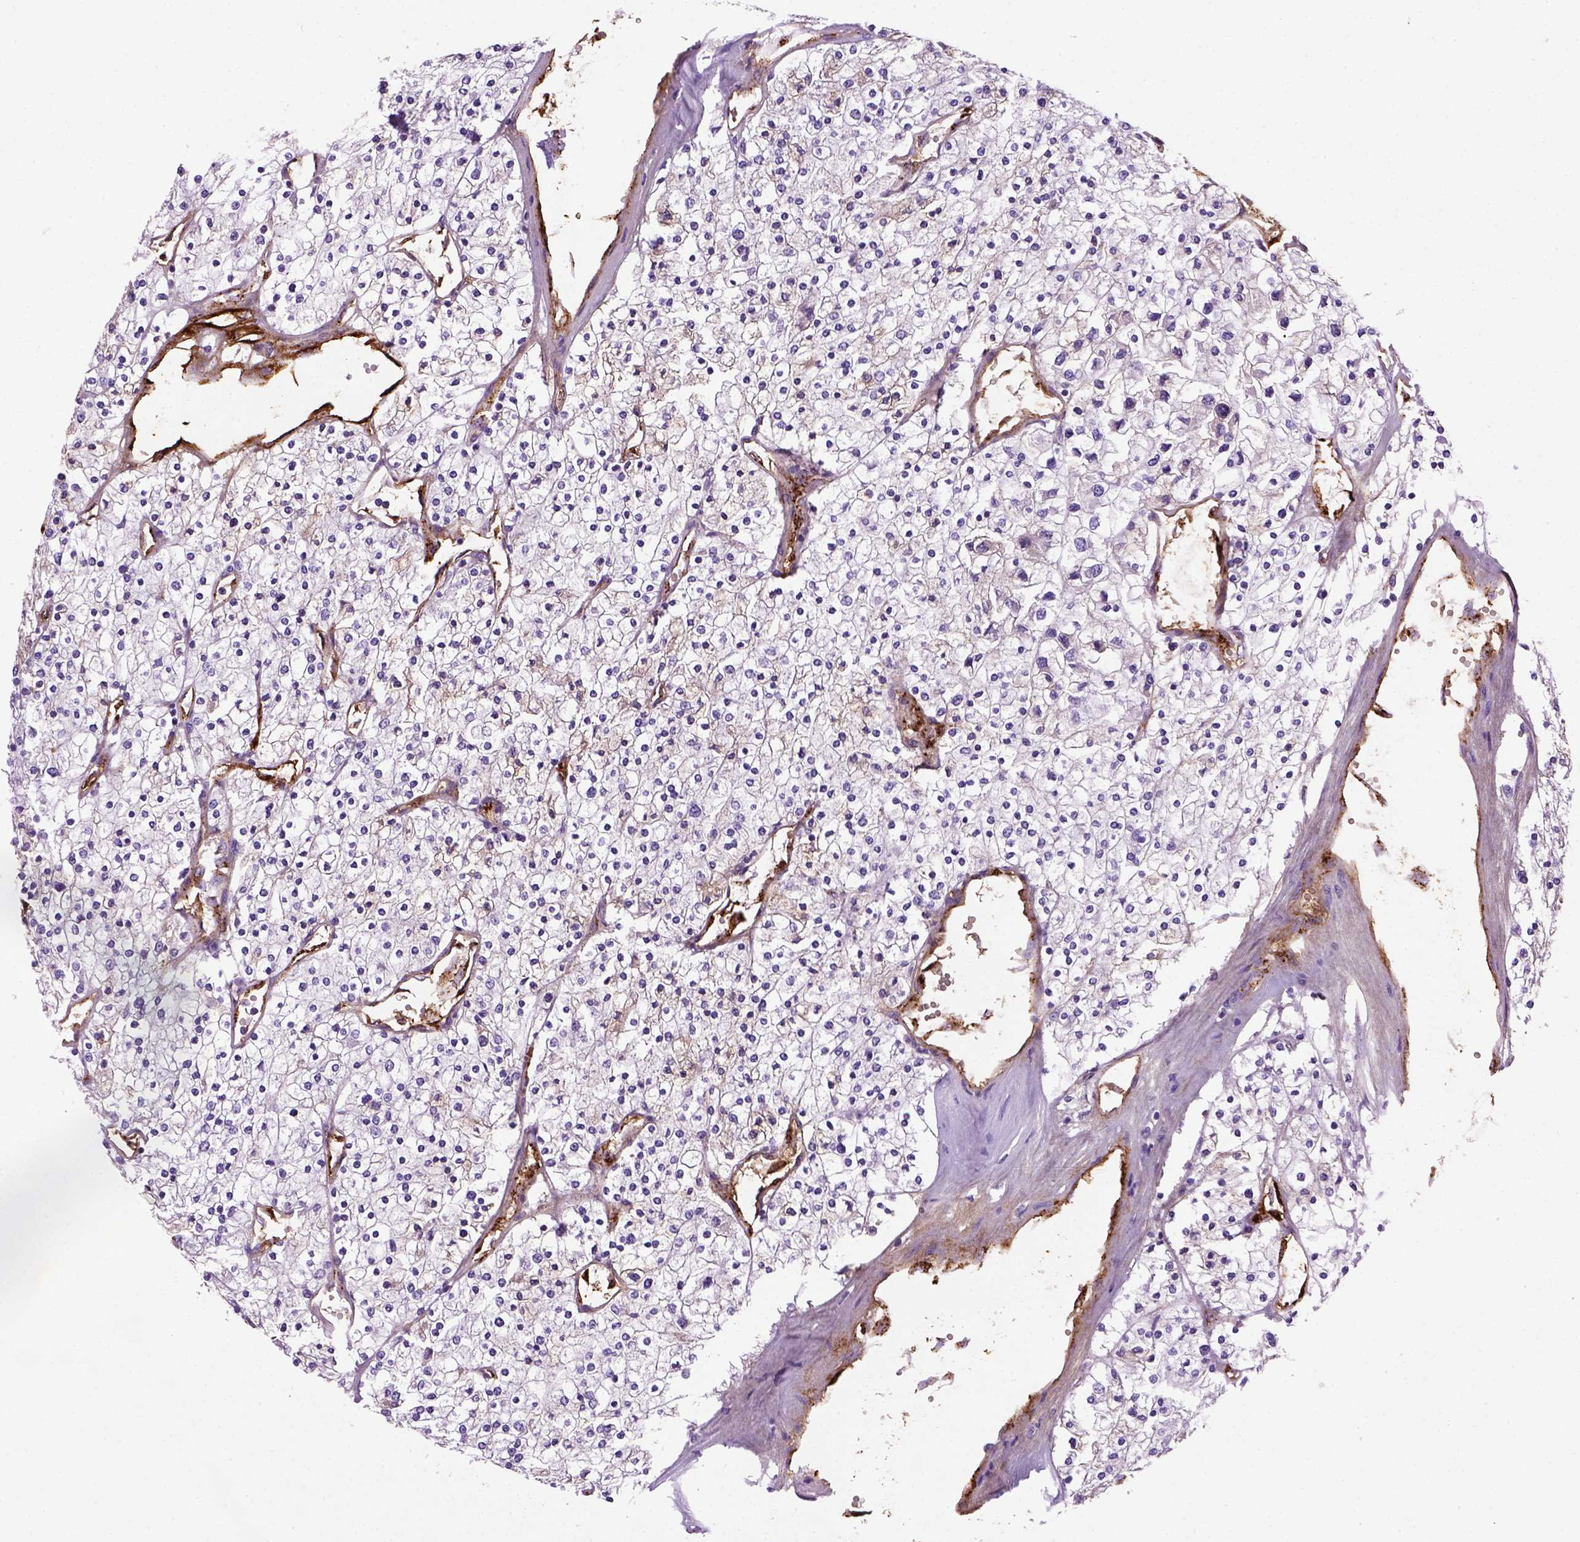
{"staining": {"intensity": "negative", "quantity": "none", "location": "none"}, "tissue": "renal cancer", "cell_type": "Tumor cells", "image_type": "cancer", "snomed": [{"axis": "morphology", "description": "Adenocarcinoma, NOS"}, {"axis": "topography", "description": "Kidney"}], "caption": "The photomicrograph shows no staining of tumor cells in renal adenocarcinoma.", "gene": "VWF", "patient": {"sex": "male", "age": 80}}